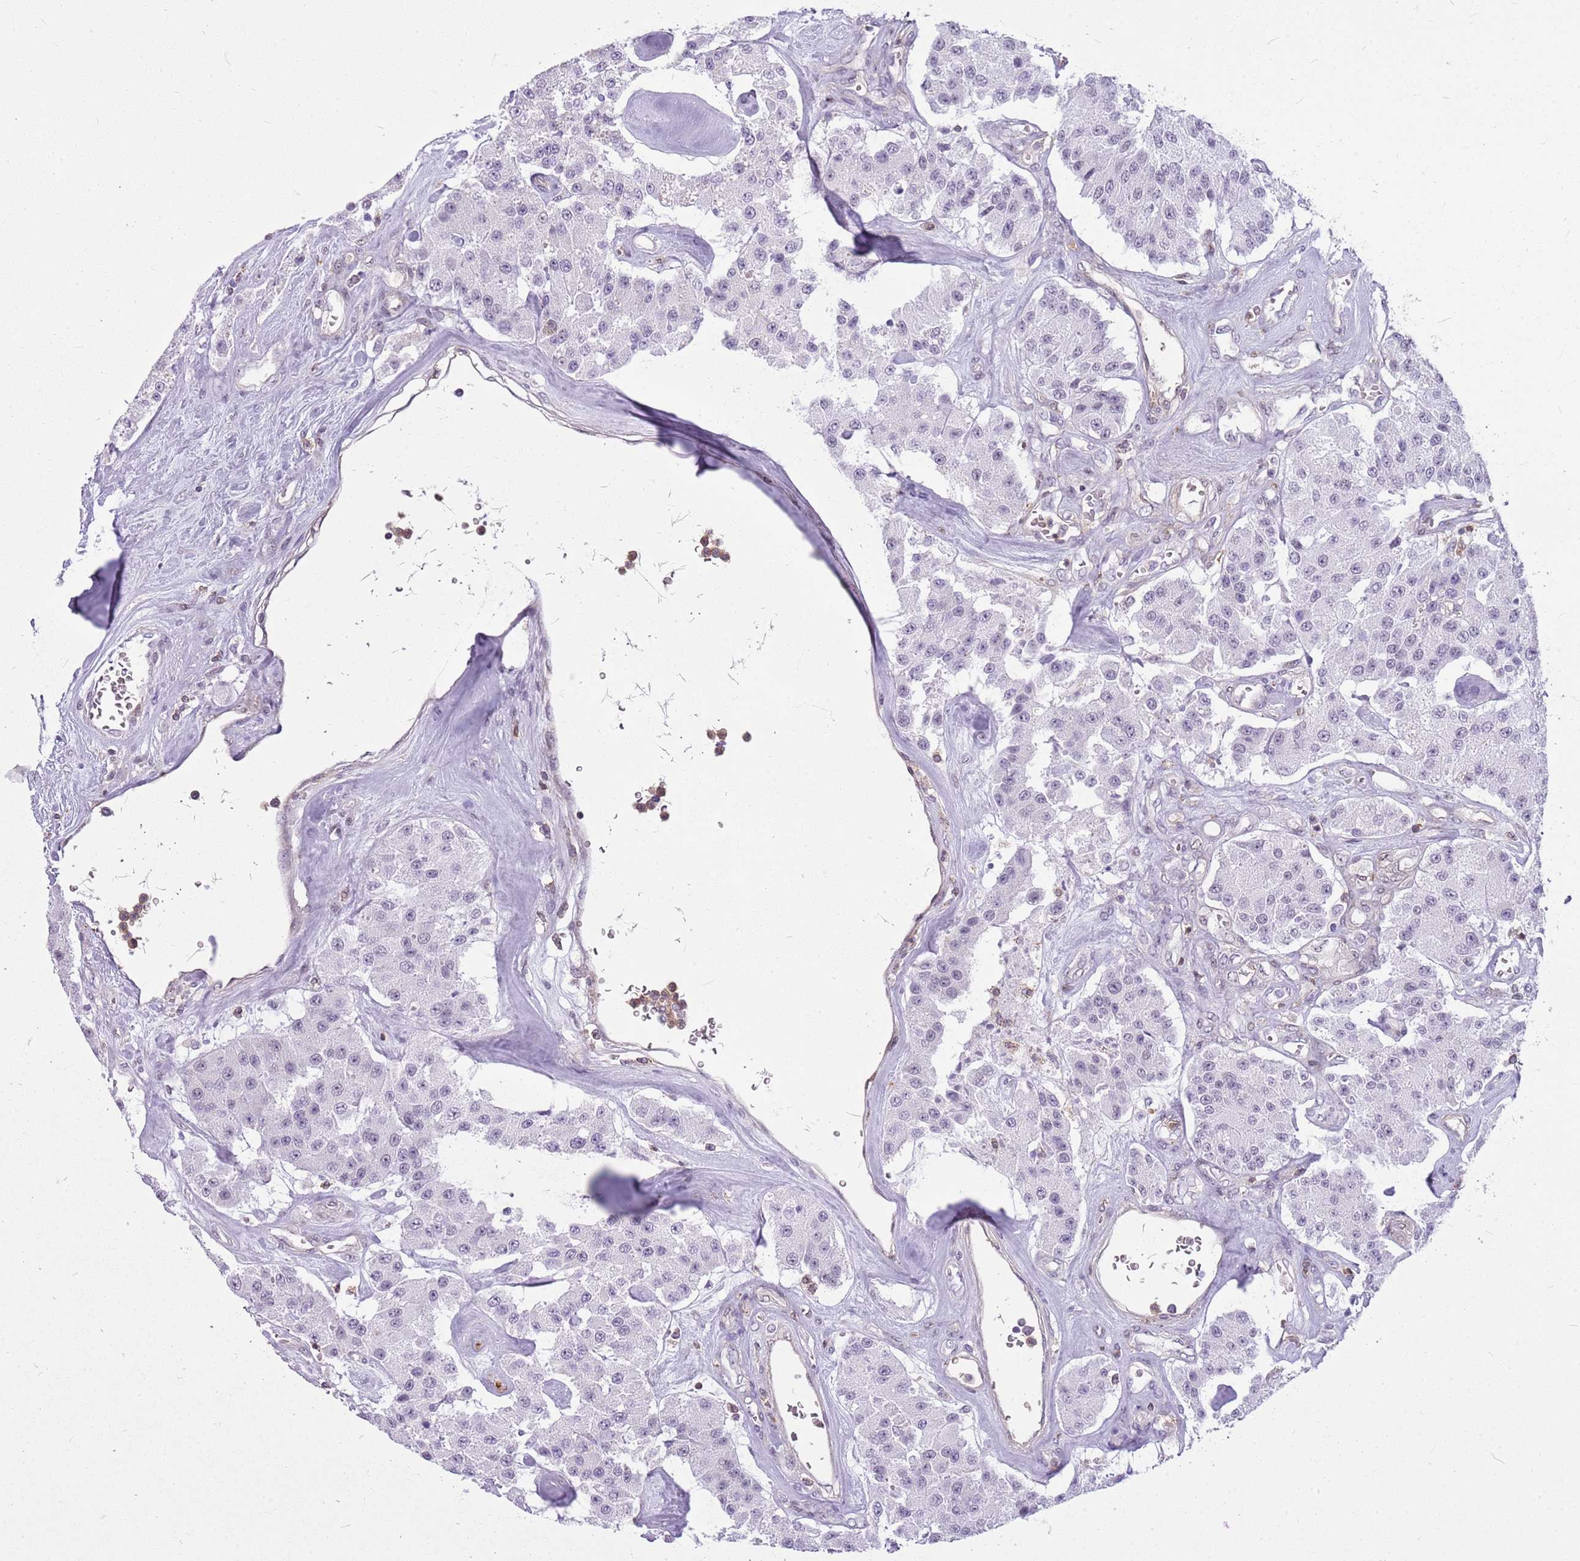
{"staining": {"intensity": "negative", "quantity": "none", "location": "none"}, "tissue": "carcinoid", "cell_type": "Tumor cells", "image_type": "cancer", "snomed": [{"axis": "morphology", "description": "Carcinoid, malignant, NOS"}, {"axis": "topography", "description": "Pancreas"}], "caption": "This is an immunohistochemistry (IHC) micrograph of carcinoid. There is no staining in tumor cells.", "gene": "DHX32", "patient": {"sex": "male", "age": 41}}